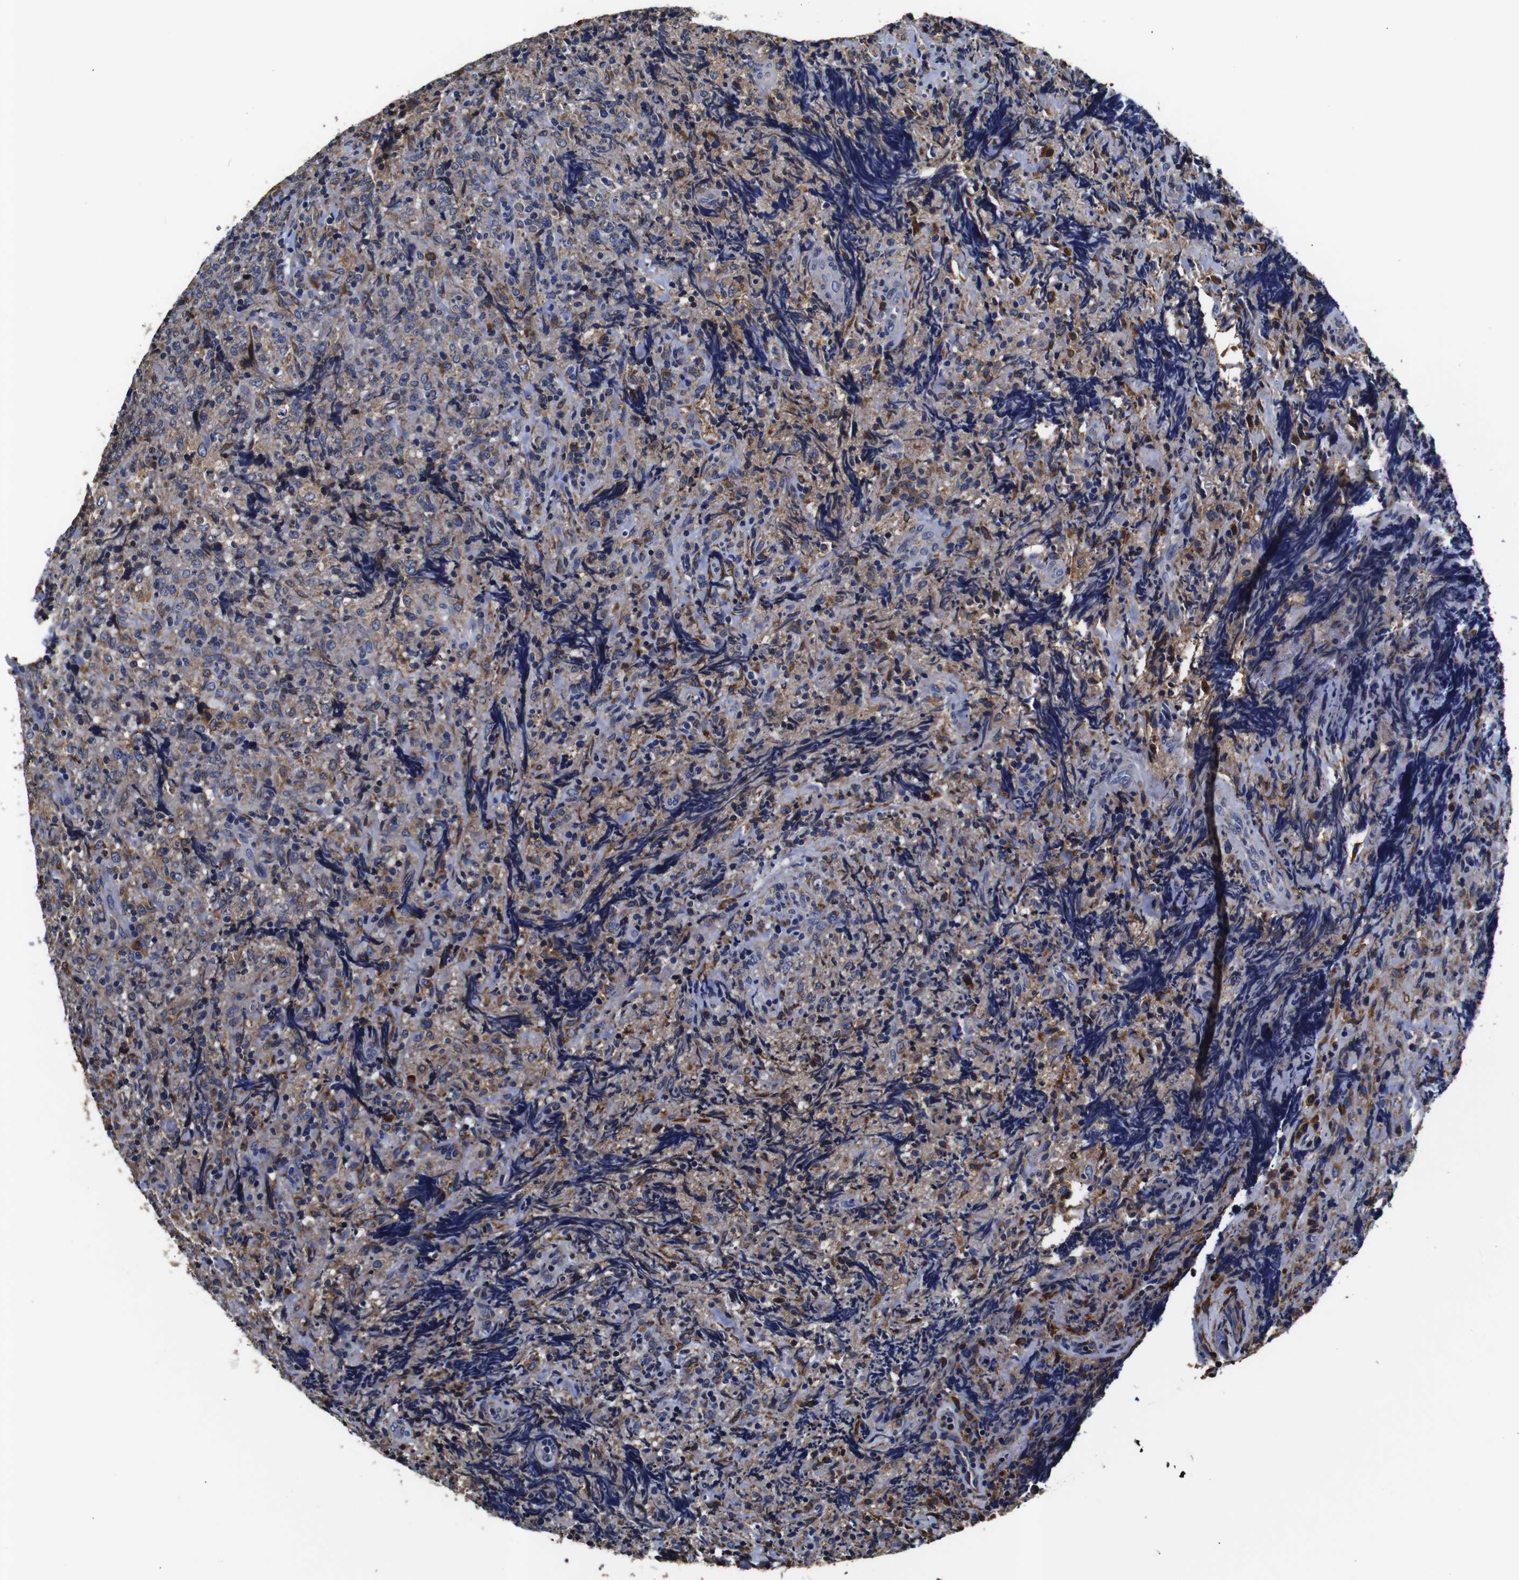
{"staining": {"intensity": "weak", "quantity": "25%-75%", "location": "cytoplasmic/membranous"}, "tissue": "lymphoma", "cell_type": "Tumor cells", "image_type": "cancer", "snomed": [{"axis": "morphology", "description": "Malignant lymphoma, non-Hodgkin's type, High grade"}, {"axis": "topography", "description": "Tonsil"}], "caption": "Immunohistochemical staining of human lymphoma exhibits low levels of weak cytoplasmic/membranous expression in about 25%-75% of tumor cells.", "gene": "PPIB", "patient": {"sex": "female", "age": 36}}